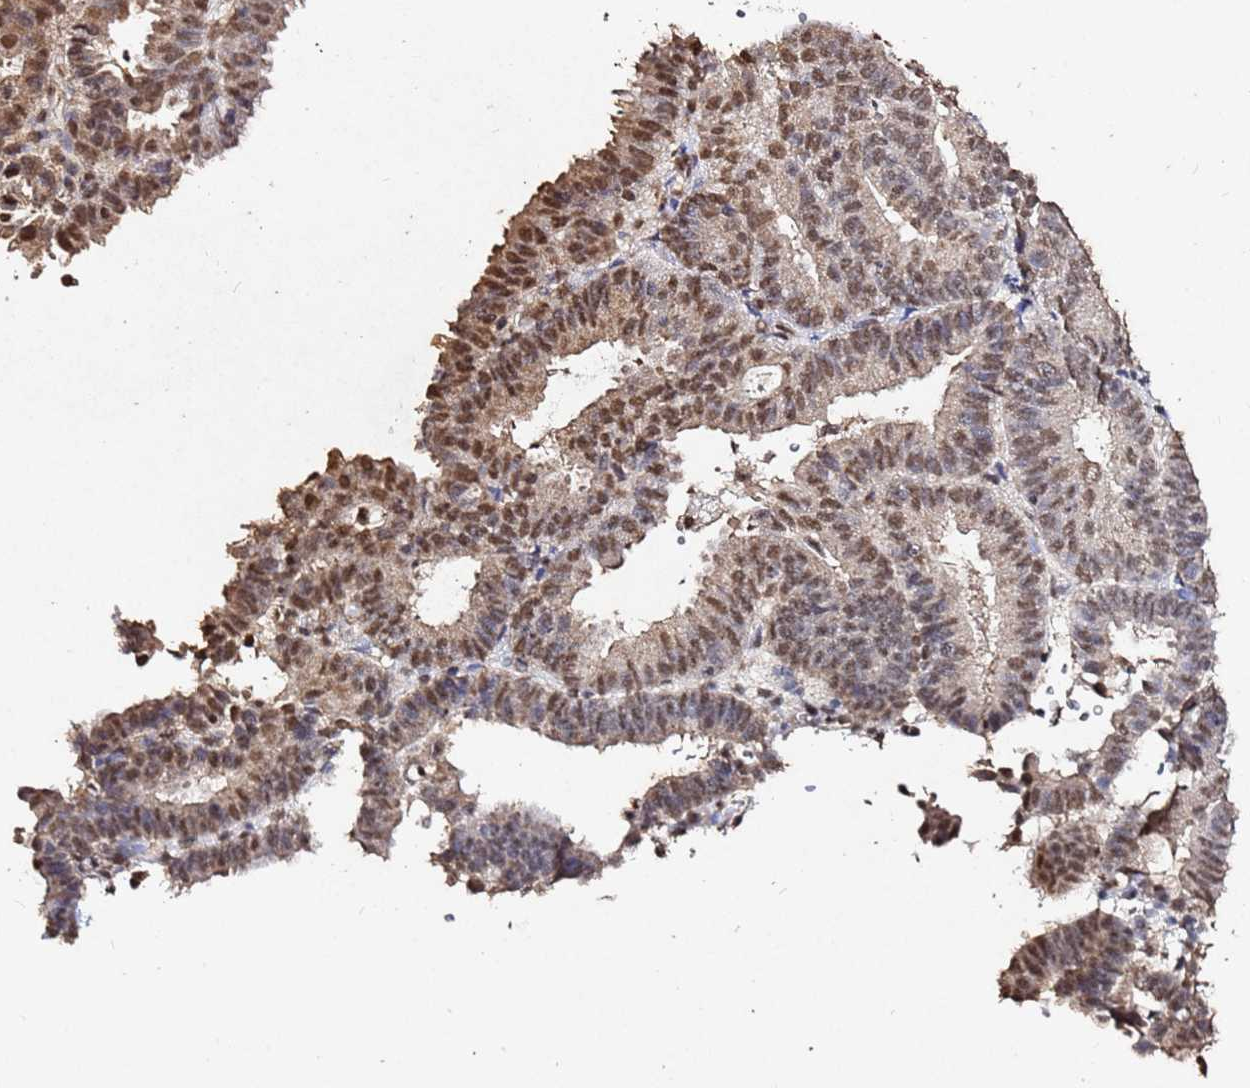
{"staining": {"intensity": "moderate", "quantity": ">75%", "location": "nuclear"}, "tissue": "endometrial cancer", "cell_type": "Tumor cells", "image_type": "cancer", "snomed": [{"axis": "morphology", "description": "Adenocarcinoma, NOS"}, {"axis": "topography", "description": "Endometrium"}], "caption": "Tumor cells display medium levels of moderate nuclear expression in approximately >75% of cells in human endometrial cancer. (brown staining indicates protein expression, while blue staining denotes nuclei).", "gene": "MYOCD", "patient": {"sex": "female", "age": 70}}